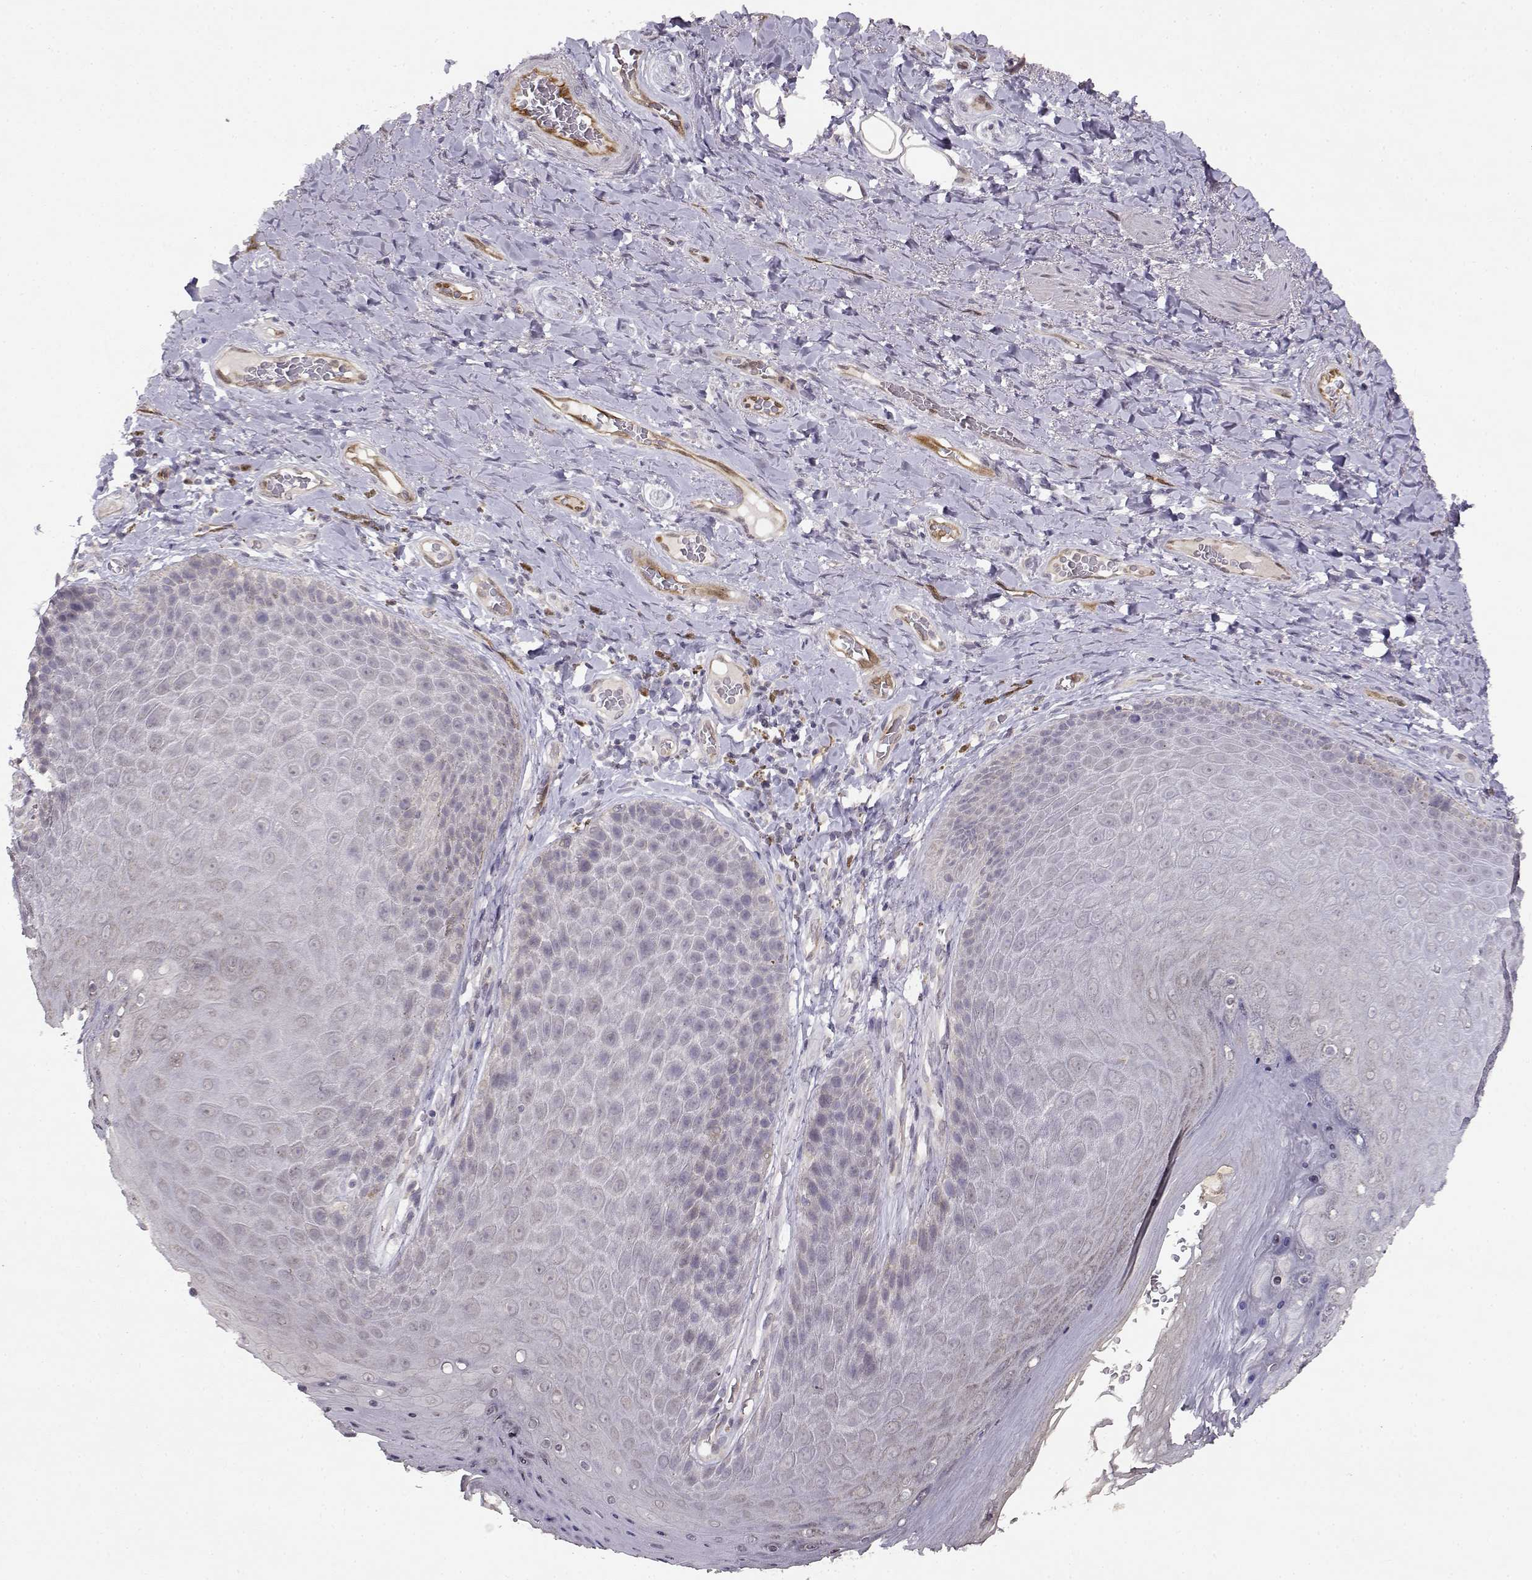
{"staining": {"intensity": "negative", "quantity": "none", "location": "none"}, "tissue": "skin", "cell_type": "Epidermal cells", "image_type": "normal", "snomed": [{"axis": "morphology", "description": "Normal tissue, NOS"}, {"axis": "topography", "description": "Skeletal muscle"}, {"axis": "topography", "description": "Anal"}, {"axis": "topography", "description": "Peripheral nerve tissue"}], "caption": "The image reveals no staining of epidermal cells in benign skin.", "gene": "BMX", "patient": {"sex": "male", "age": 53}}